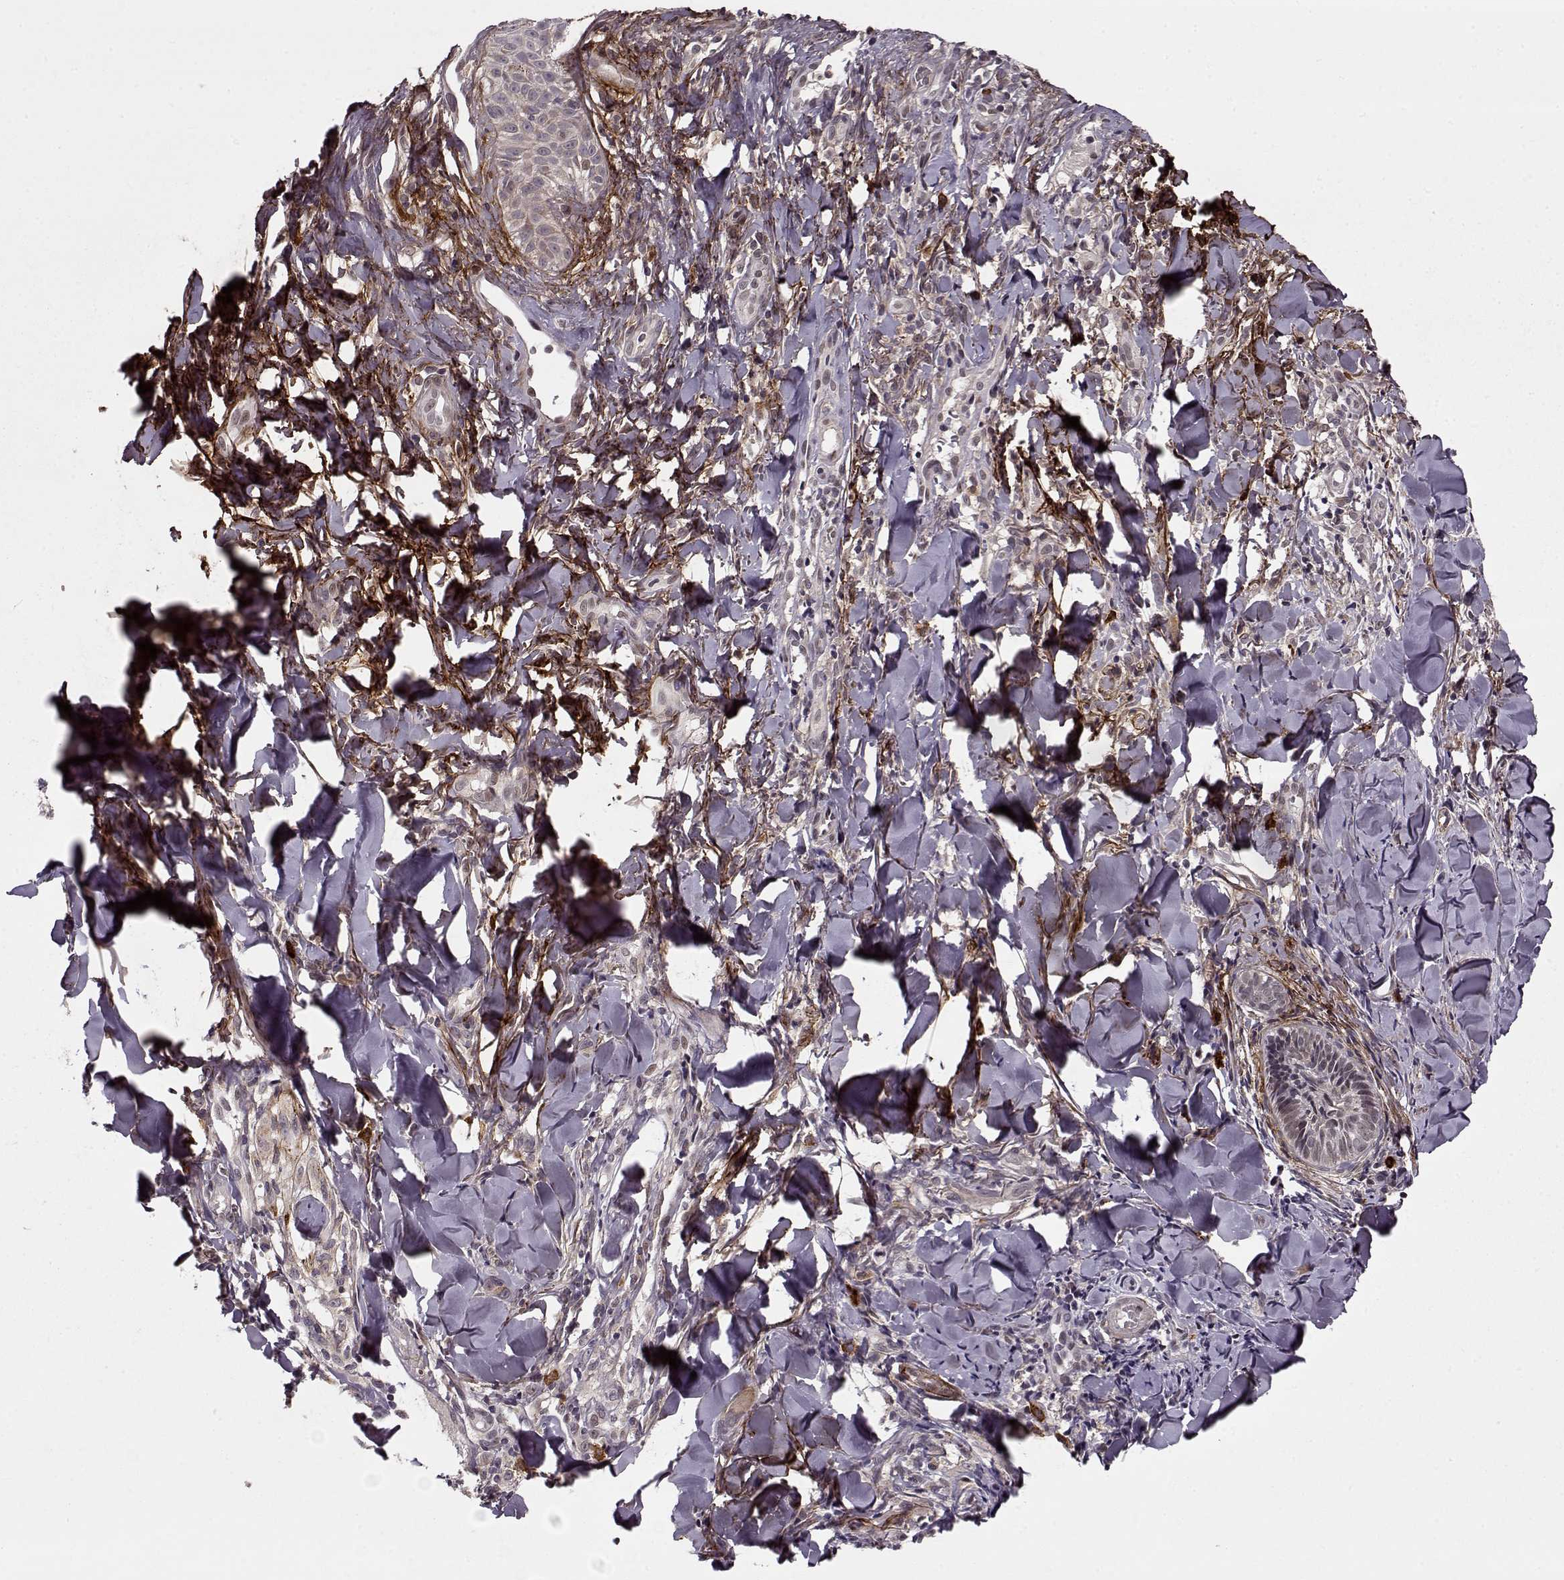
{"staining": {"intensity": "strong", "quantity": "<25%", "location": "cytoplasmic/membranous"}, "tissue": "melanoma", "cell_type": "Tumor cells", "image_type": "cancer", "snomed": [{"axis": "morphology", "description": "Malignant melanoma, NOS"}, {"axis": "topography", "description": "Skin"}], "caption": "This is an image of immunohistochemistry (IHC) staining of melanoma, which shows strong staining in the cytoplasmic/membranous of tumor cells.", "gene": "DENND4B", "patient": {"sex": "male", "age": 67}}